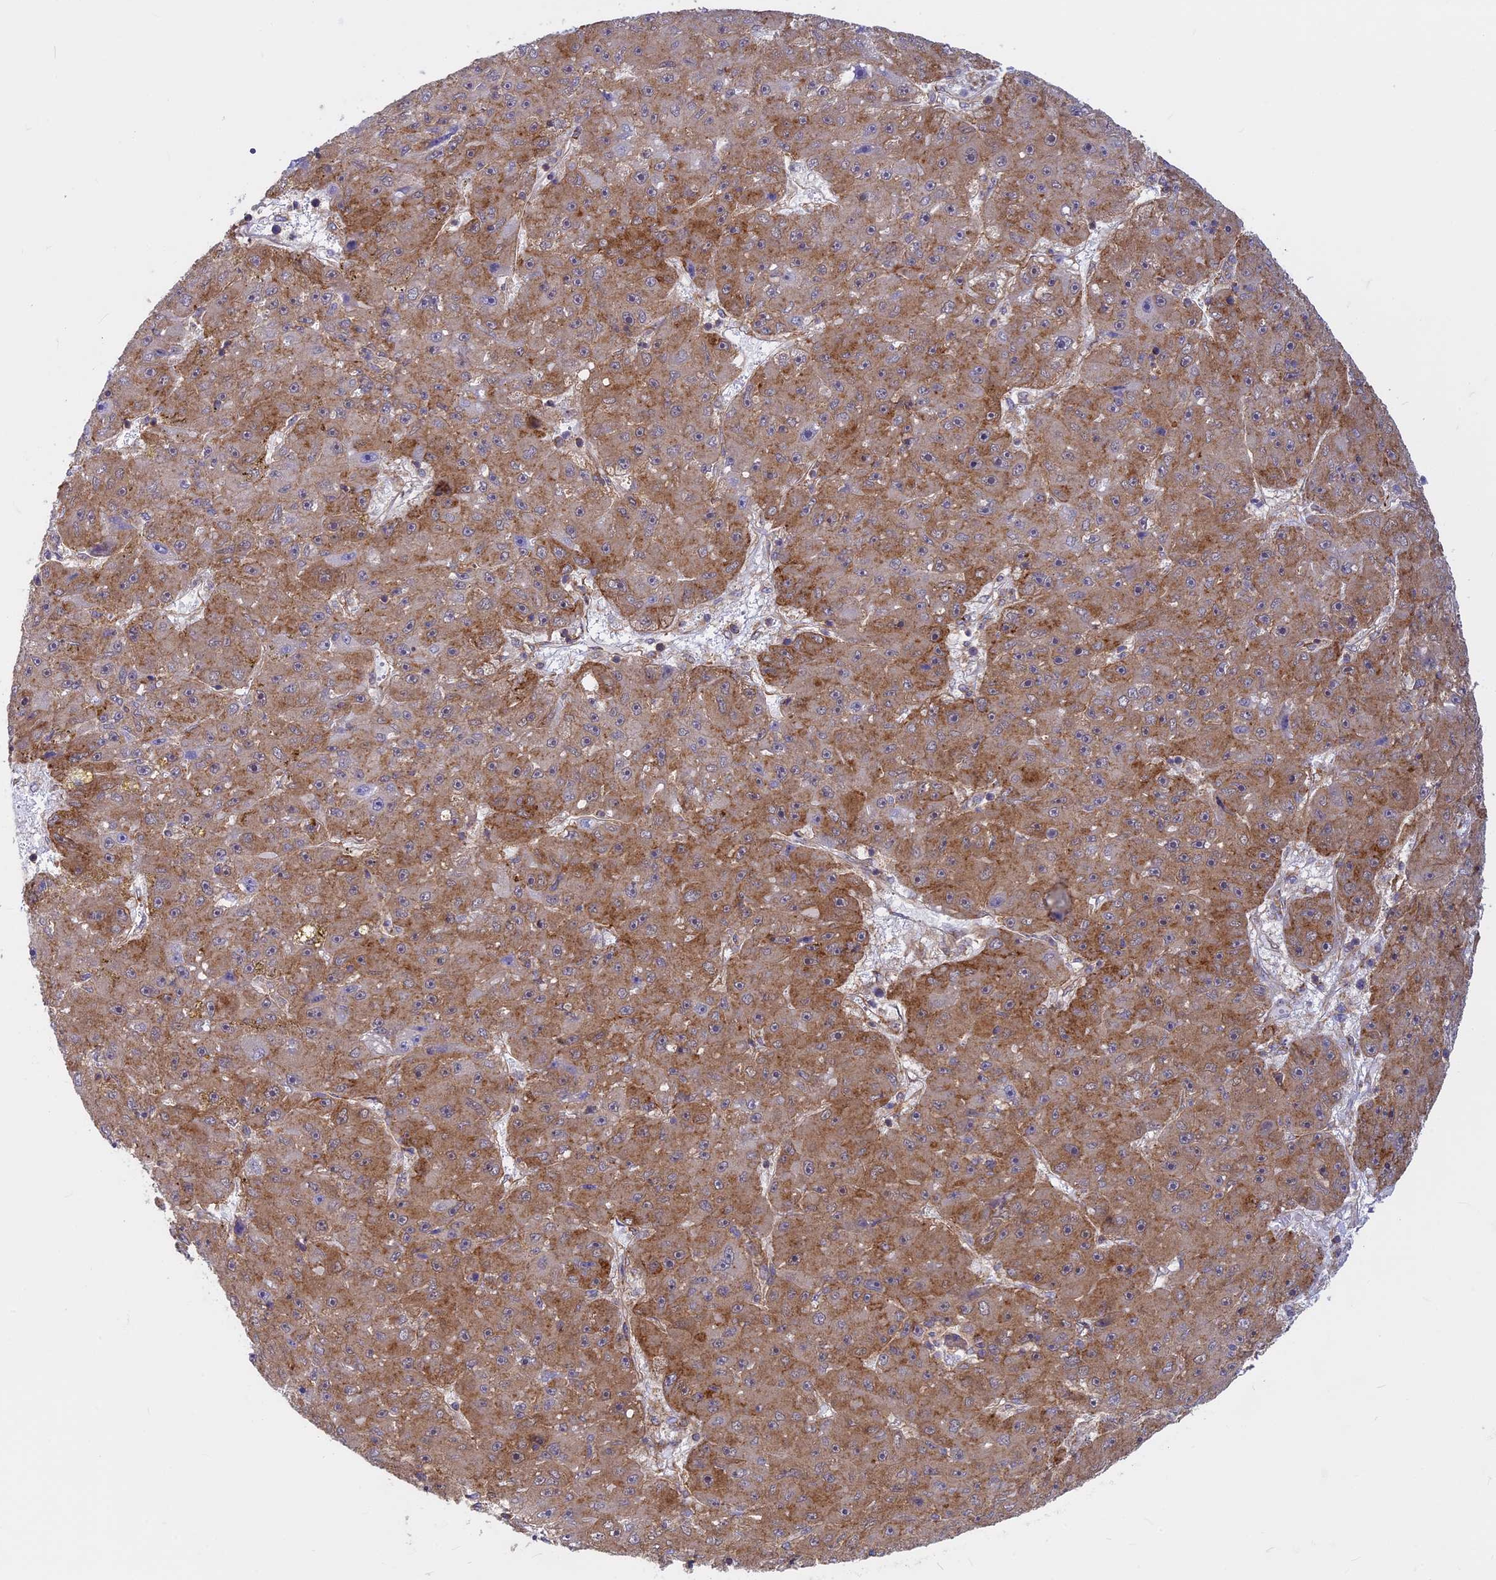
{"staining": {"intensity": "moderate", "quantity": ">75%", "location": "cytoplasmic/membranous"}, "tissue": "liver cancer", "cell_type": "Tumor cells", "image_type": "cancer", "snomed": [{"axis": "morphology", "description": "Carcinoma, Hepatocellular, NOS"}, {"axis": "topography", "description": "Liver"}], "caption": "IHC histopathology image of liver cancer stained for a protein (brown), which shows medium levels of moderate cytoplasmic/membranous positivity in approximately >75% of tumor cells.", "gene": "CLINT1", "patient": {"sex": "male", "age": 67}}